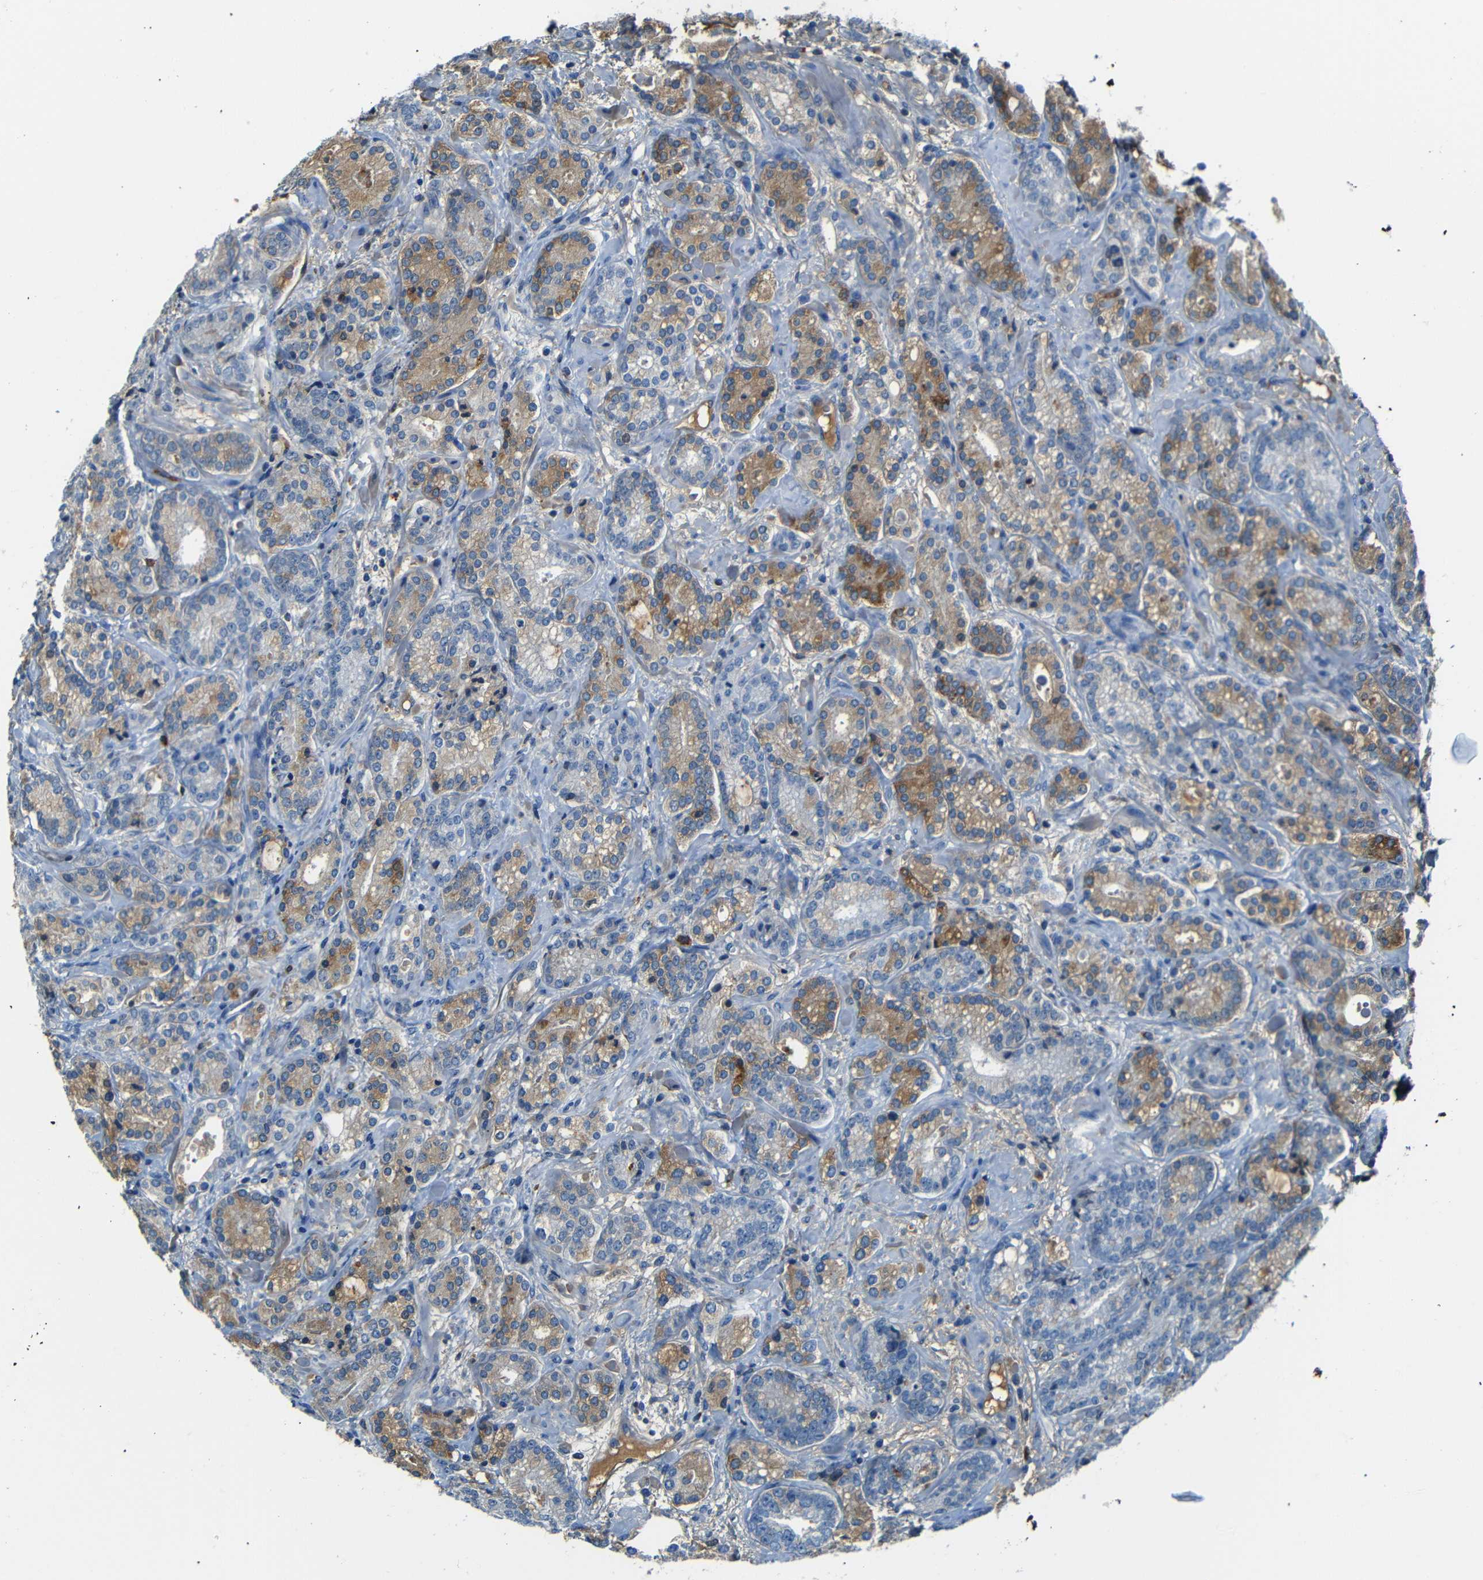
{"staining": {"intensity": "moderate", "quantity": "25%-75%", "location": "cytoplasmic/membranous"}, "tissue": "prostate cancer", "cell_type": "Tumor cells", "image_type": "cancer", "snomed": [{"axis": "morphology", "description": "Adenocarcinoma, High grade"}, {"axis": "topography", "description": "Prostate"}], "caption": "Approximately 25%-75% of tumor cells in prostate adenocarcinoma (high-grade) exhibit moderate cytoplasmic/membranous protein staining as visualized by brown immunohistochemical staining.", "gene": "SERPINA1", "patient": {"sex": "male", "age": 61}}